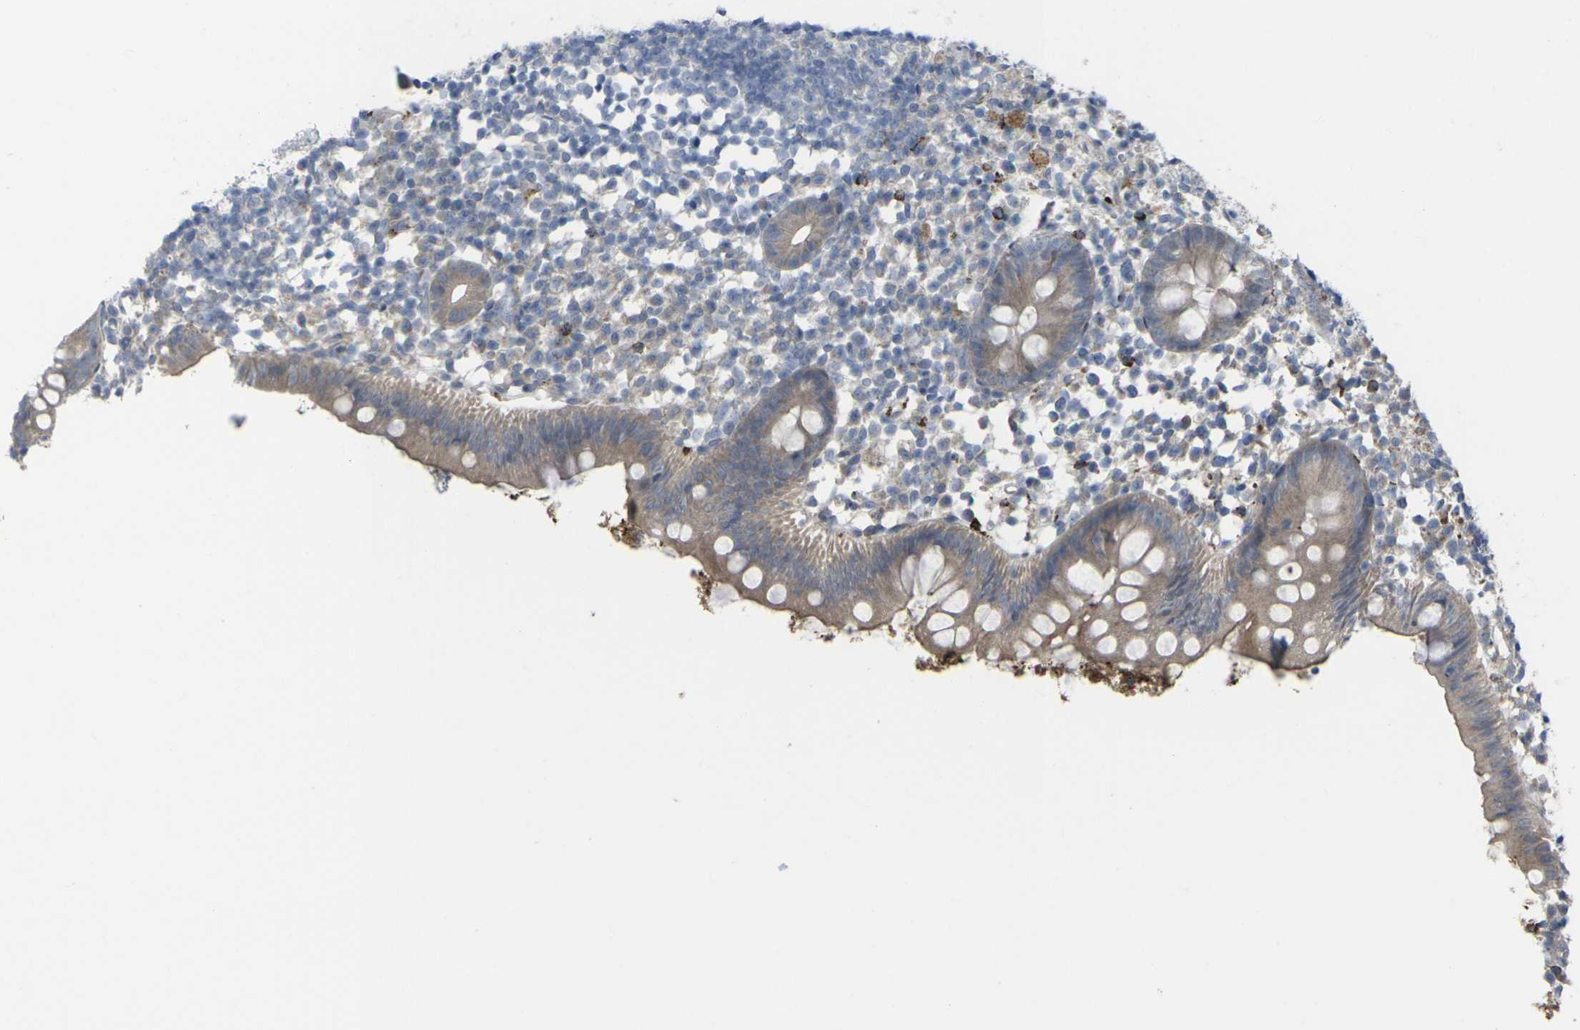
{"staining": {"intensity": "weak", "quantity": ">75%", "location": "cytoplasmic/membranous"}, "tissue": "appendix", "cell_type": "Glandular cells", "image_type": "normal", "snomed": [{"axis": "morphology", "description": "Normal tissue, NOS"}, {"axis": "topography", "description": "Appendix"}], "caption": "An IHC histopathology image of benign tissue is shown. Protein staining in brown shows weak cytoplasmic/membranous positivity in appendix within glandular cells.", "gene": "CCR10", "patient": {"sex": "female", "age": 20}}